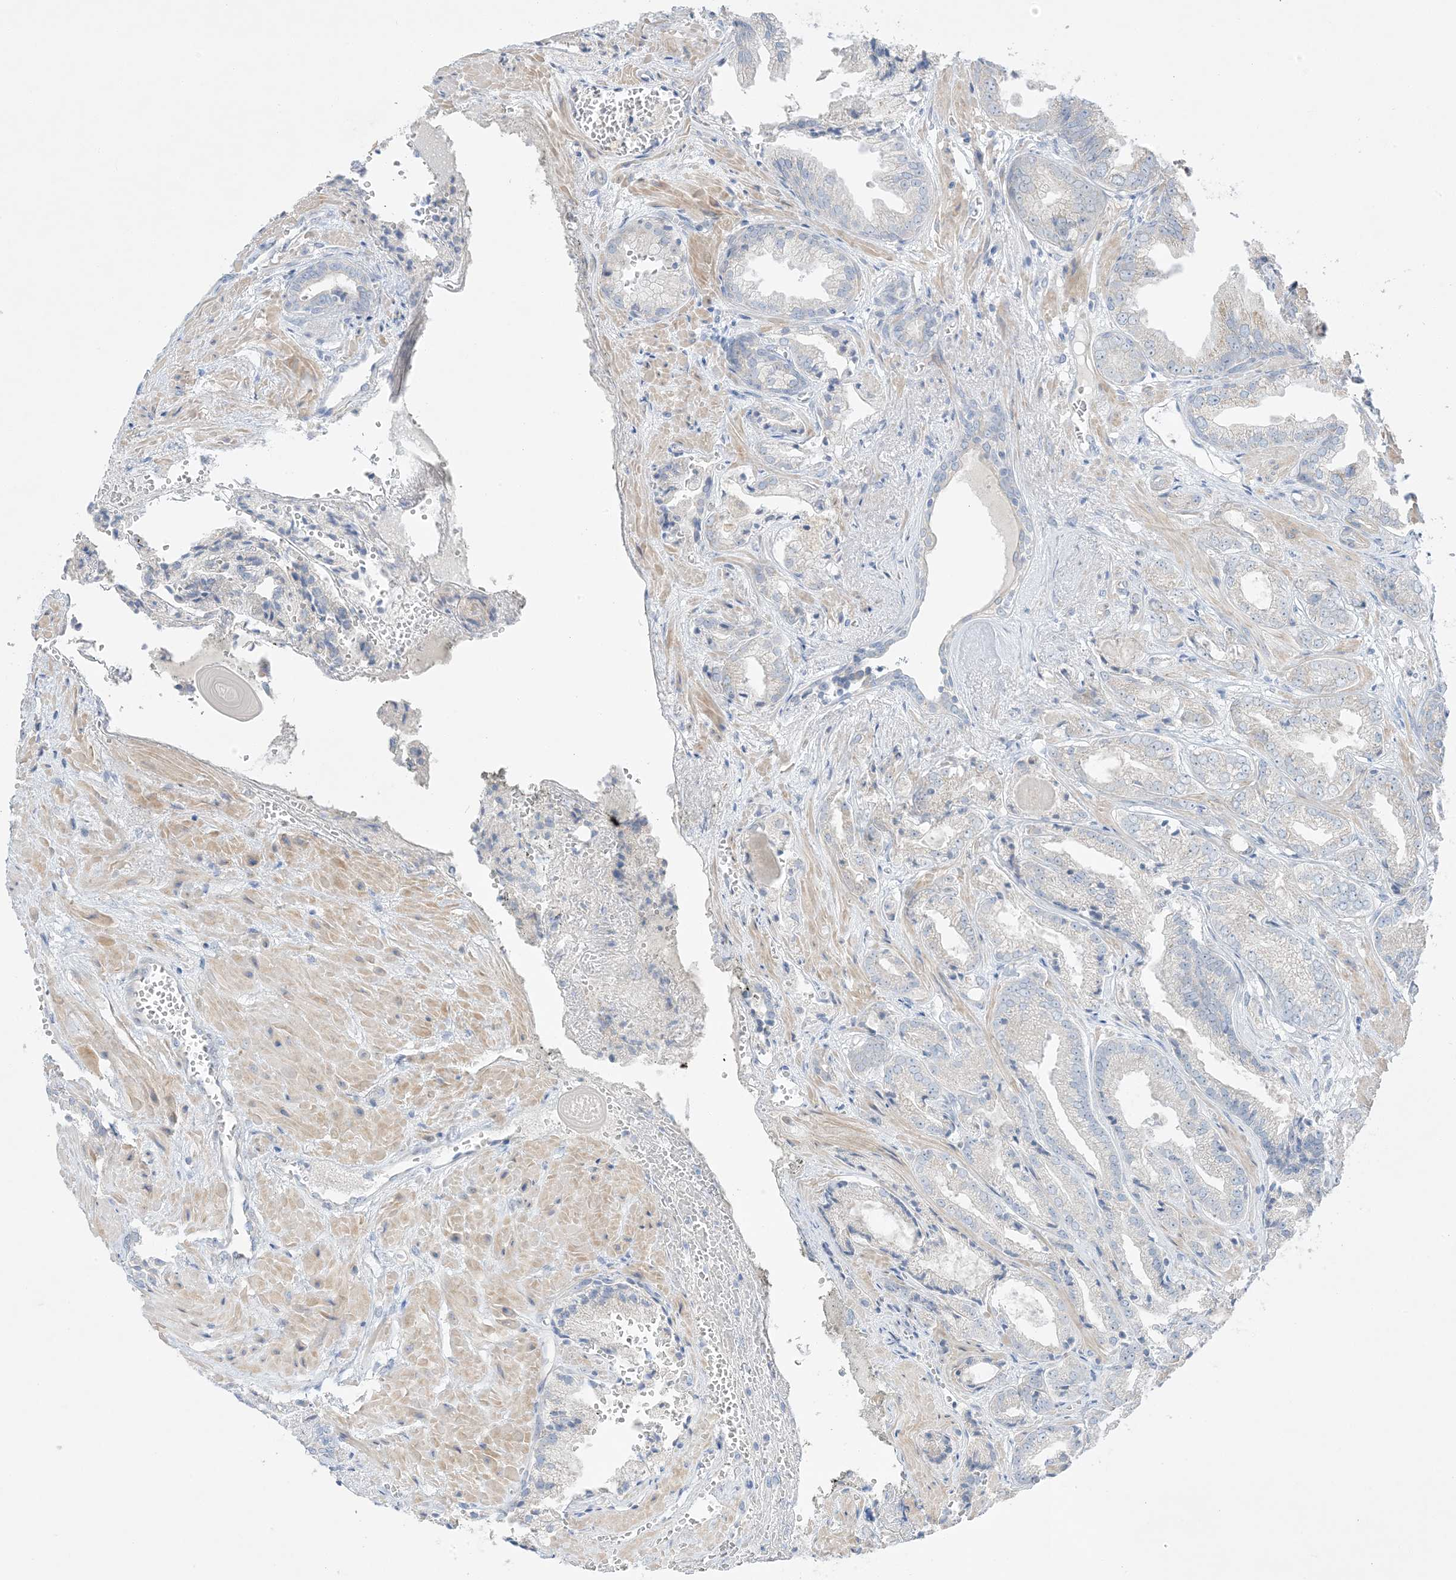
{"staining": {"intensity": "negative", "quantity": "none", "location": "none"}, "tissue": "prostate cancer", "cell_type": "Tumor cells", "image_type": "cancer", "snomed": [{"axis": "morphology", "description": "Adenocarcinoma, High grade"}, {"axis": "topography", "description": "Prostate"}], "caption": "This is a photomicrograph of immunohistochemistry staining of prostate cancer (high-grade adenocarcinoma), which shows no expression in tumor cells. (IHC, brightfield microscopy, high magnification).", "gene": "FAM184A", "patient": {"sex": "male", "age": 71}}